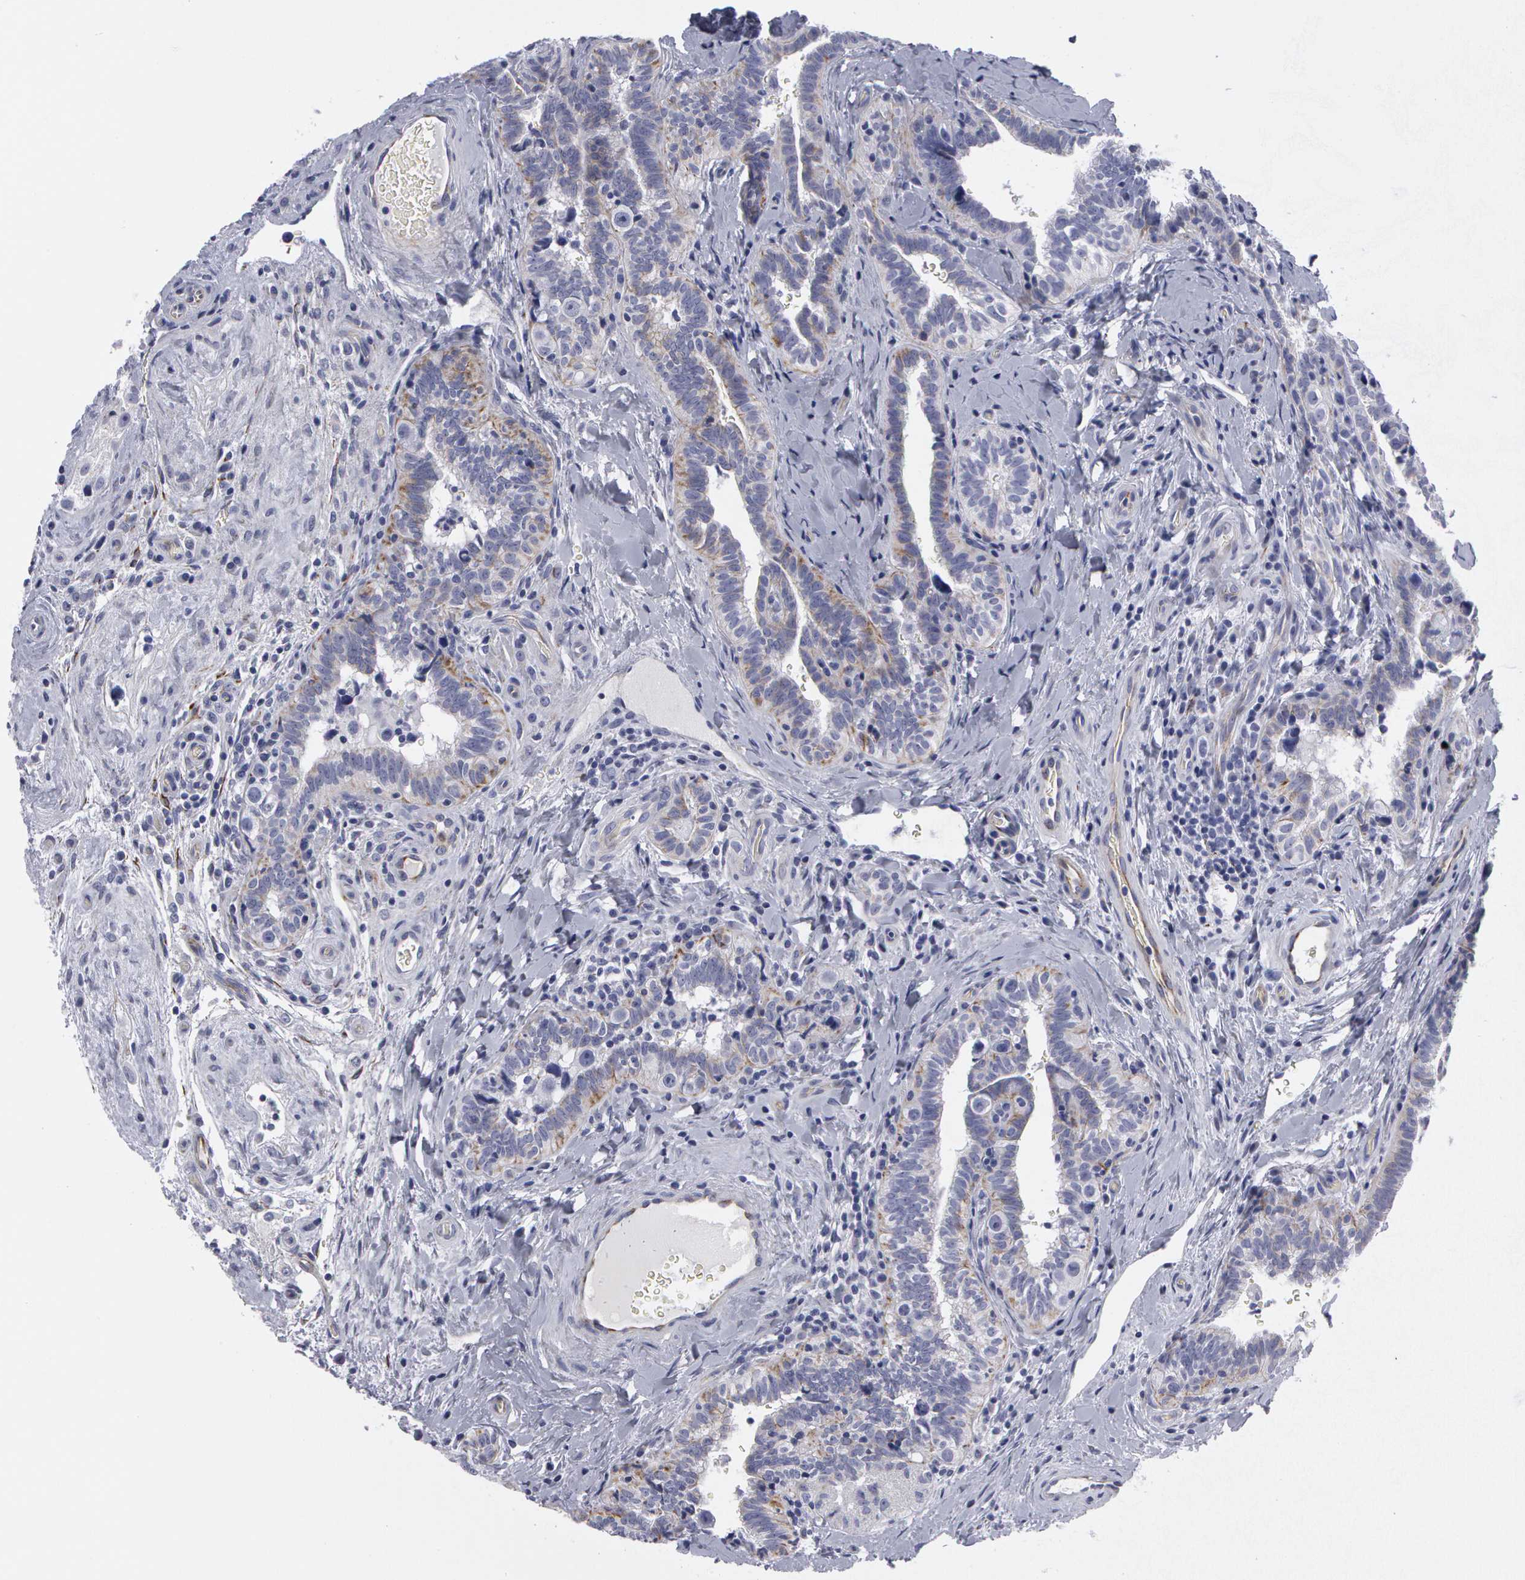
{"staining": {"intensity": "negative", "quantity": "none", "location": "none"}, "tissue": "testis cancer", "cell_type": "Tumor cells", "image_type": "cancer", "snomed": [{"axis": "morphology", "description": "Seminoma, NOS"}, {"axis": "topography", "description": "Testis"}], "caption": "The photomicrograph displays no significant staining in tumor cells of testis cancer. (DAB (3,3'-diaminobenzidine) IHC, high magnification).", "gene": "SMC1B", "patient": {"sex": "male", "age": 32}}